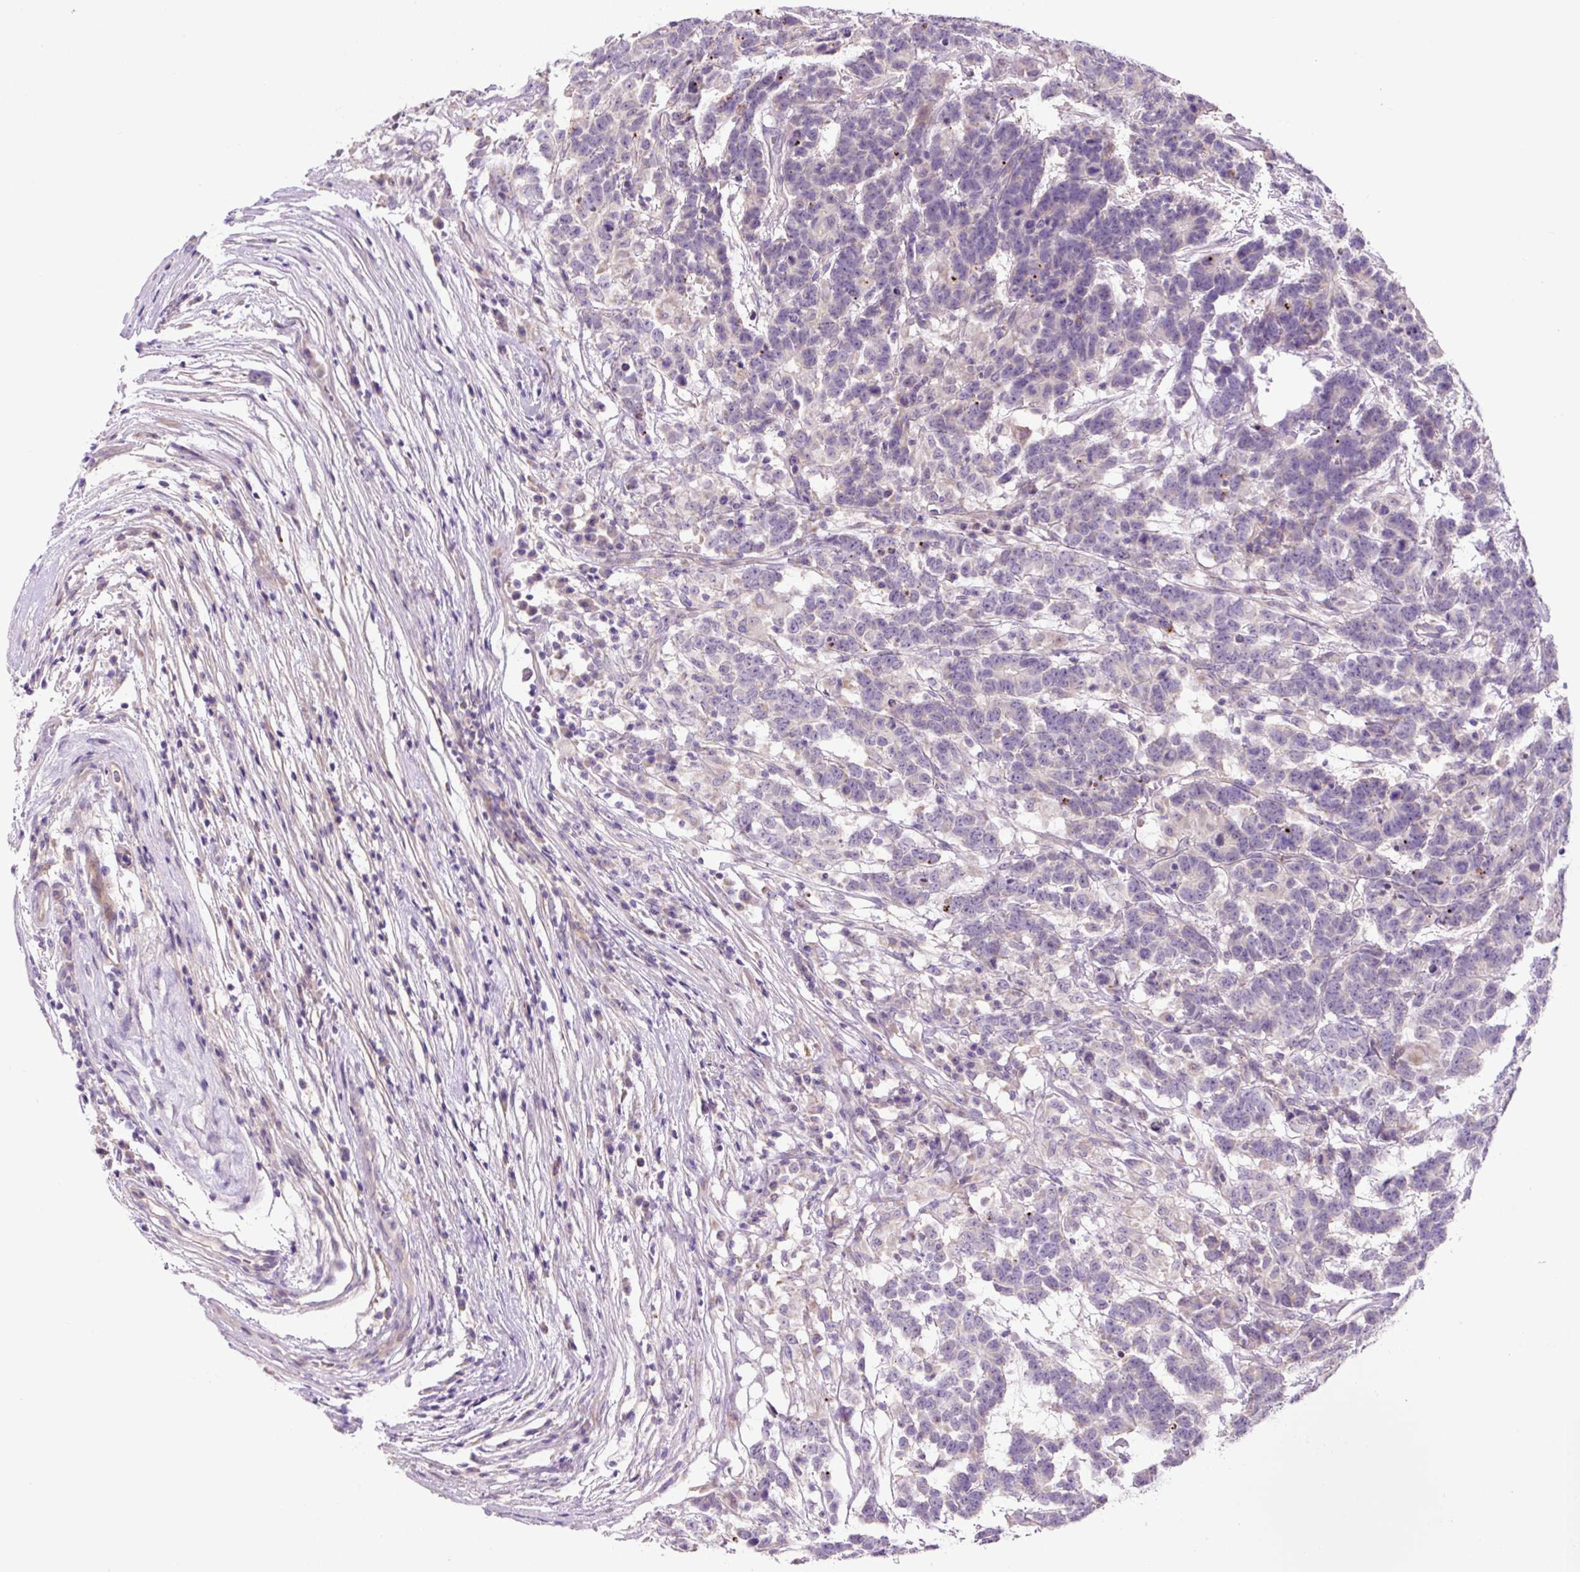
{"staining": {"intensity": "negative", "quantity": "none", "location": "none"}, "tissue": "testis cancer", "cell_type": "Tumor cells", "image_type": "cancer", "snomed": [{"axis": "morphology", "description": "Carcinoma, Embryonal, NOS"}, {"axis": "topography", "description": "Testis"}], "caption": "Tumor cells are negative for brown protein staining in testis embryonal carcinoma. (Brightfield microscopy of DAB (3,3'-diaminobenzidine) immunohistochemistry at high magnification).", "gene": "OGDHL", "patient": {"sex": "male", "age": 26}}